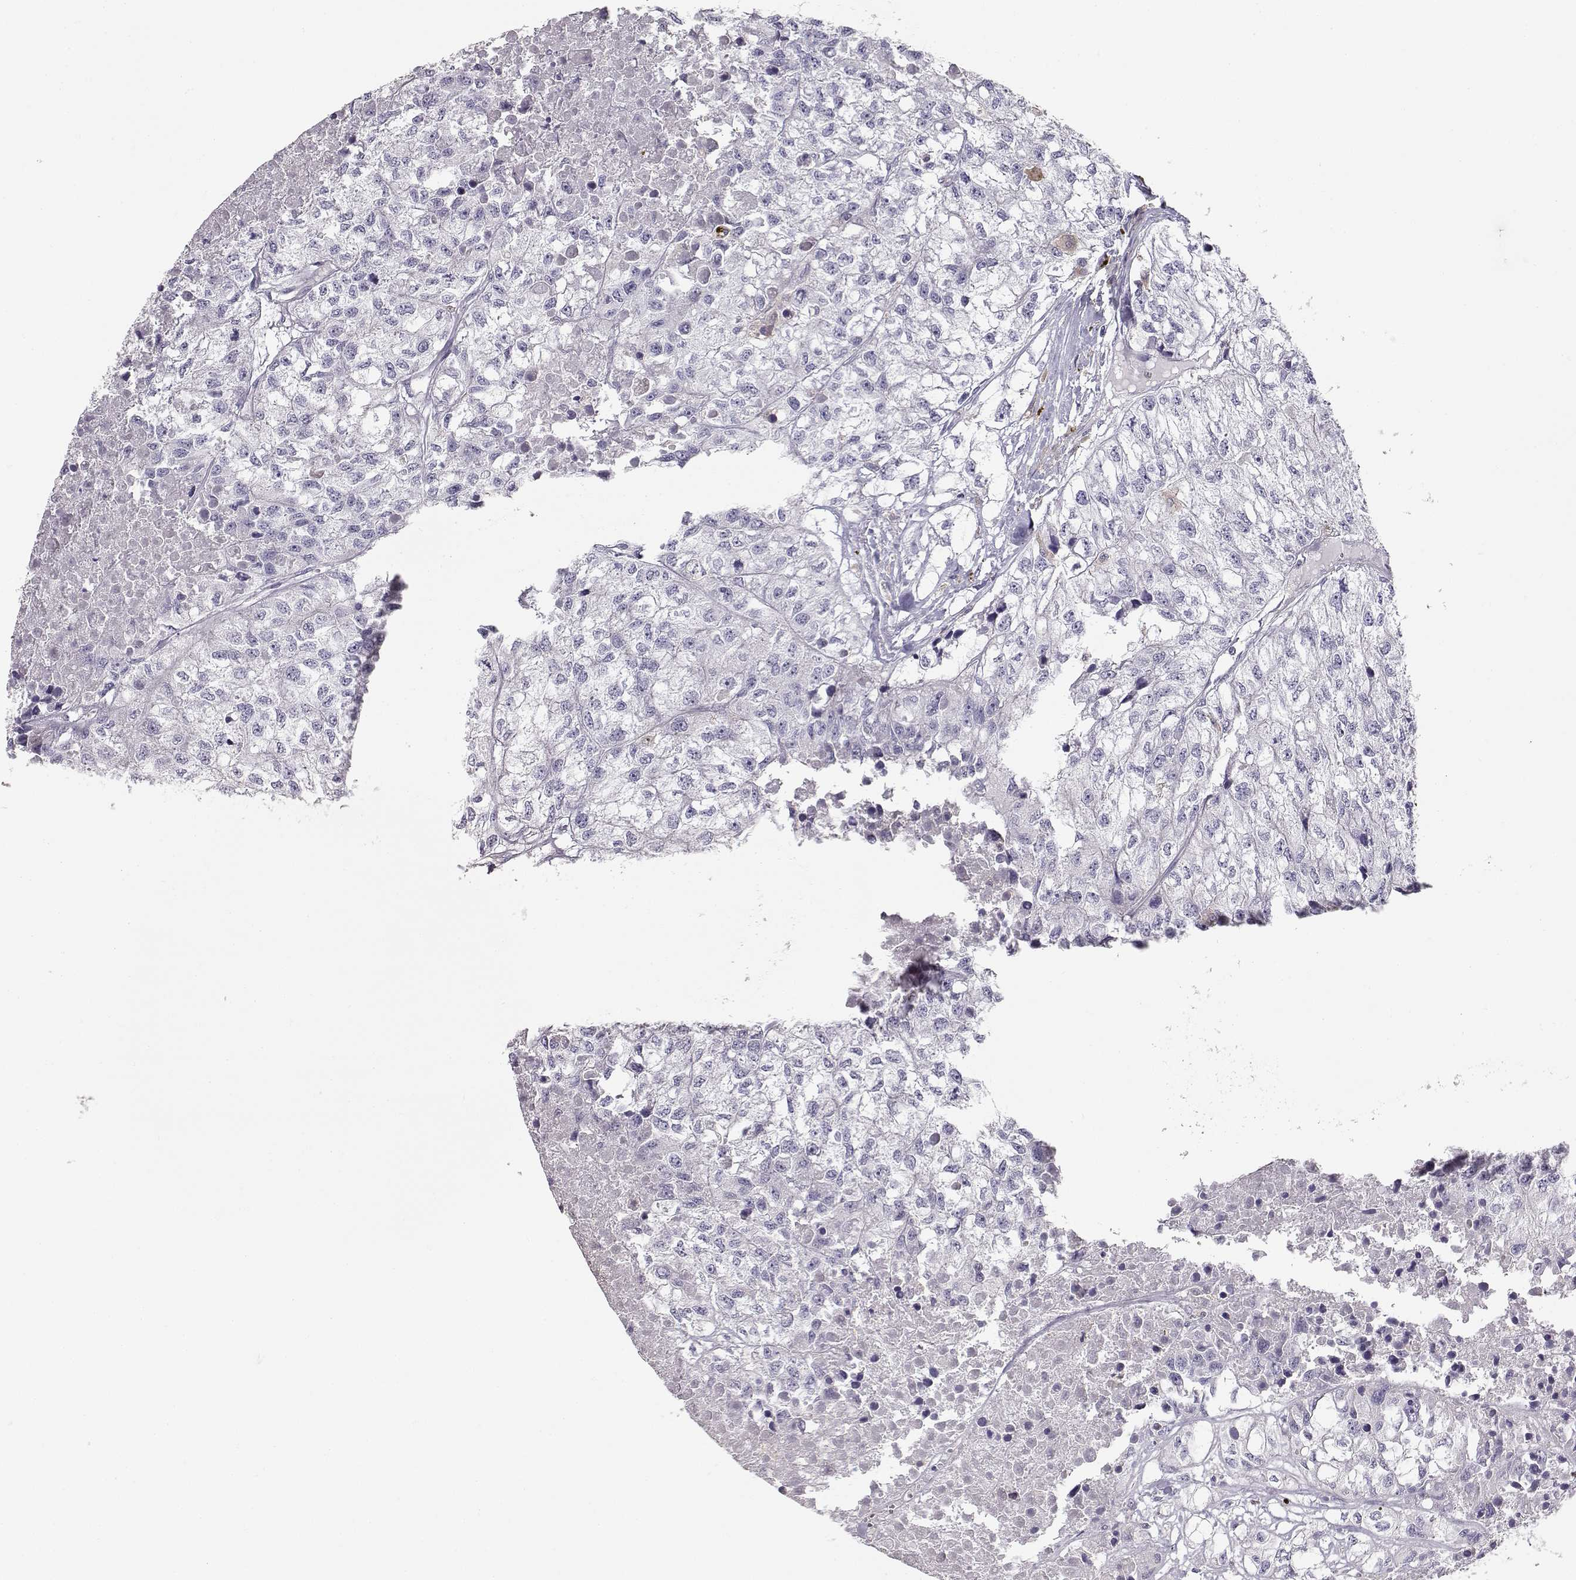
{"staining": {"intensity": "negative", "quantity": "none", "location": "none"}, "tissue": "renal cancer", "cell_type": "Tumor cells", "image_type": "cancer", "snomed": [{"axis": "morphology", "description": "Adenocarcinoma, NOS"}, {"axis": "topography", "description": "Kidney"}], "caption": "Adenocarcinoma (renal) stained for a protein using IHC shows no staining tumor cells.", "gene": "VAV1", "patient": {"sex": "male", "age": 56}}